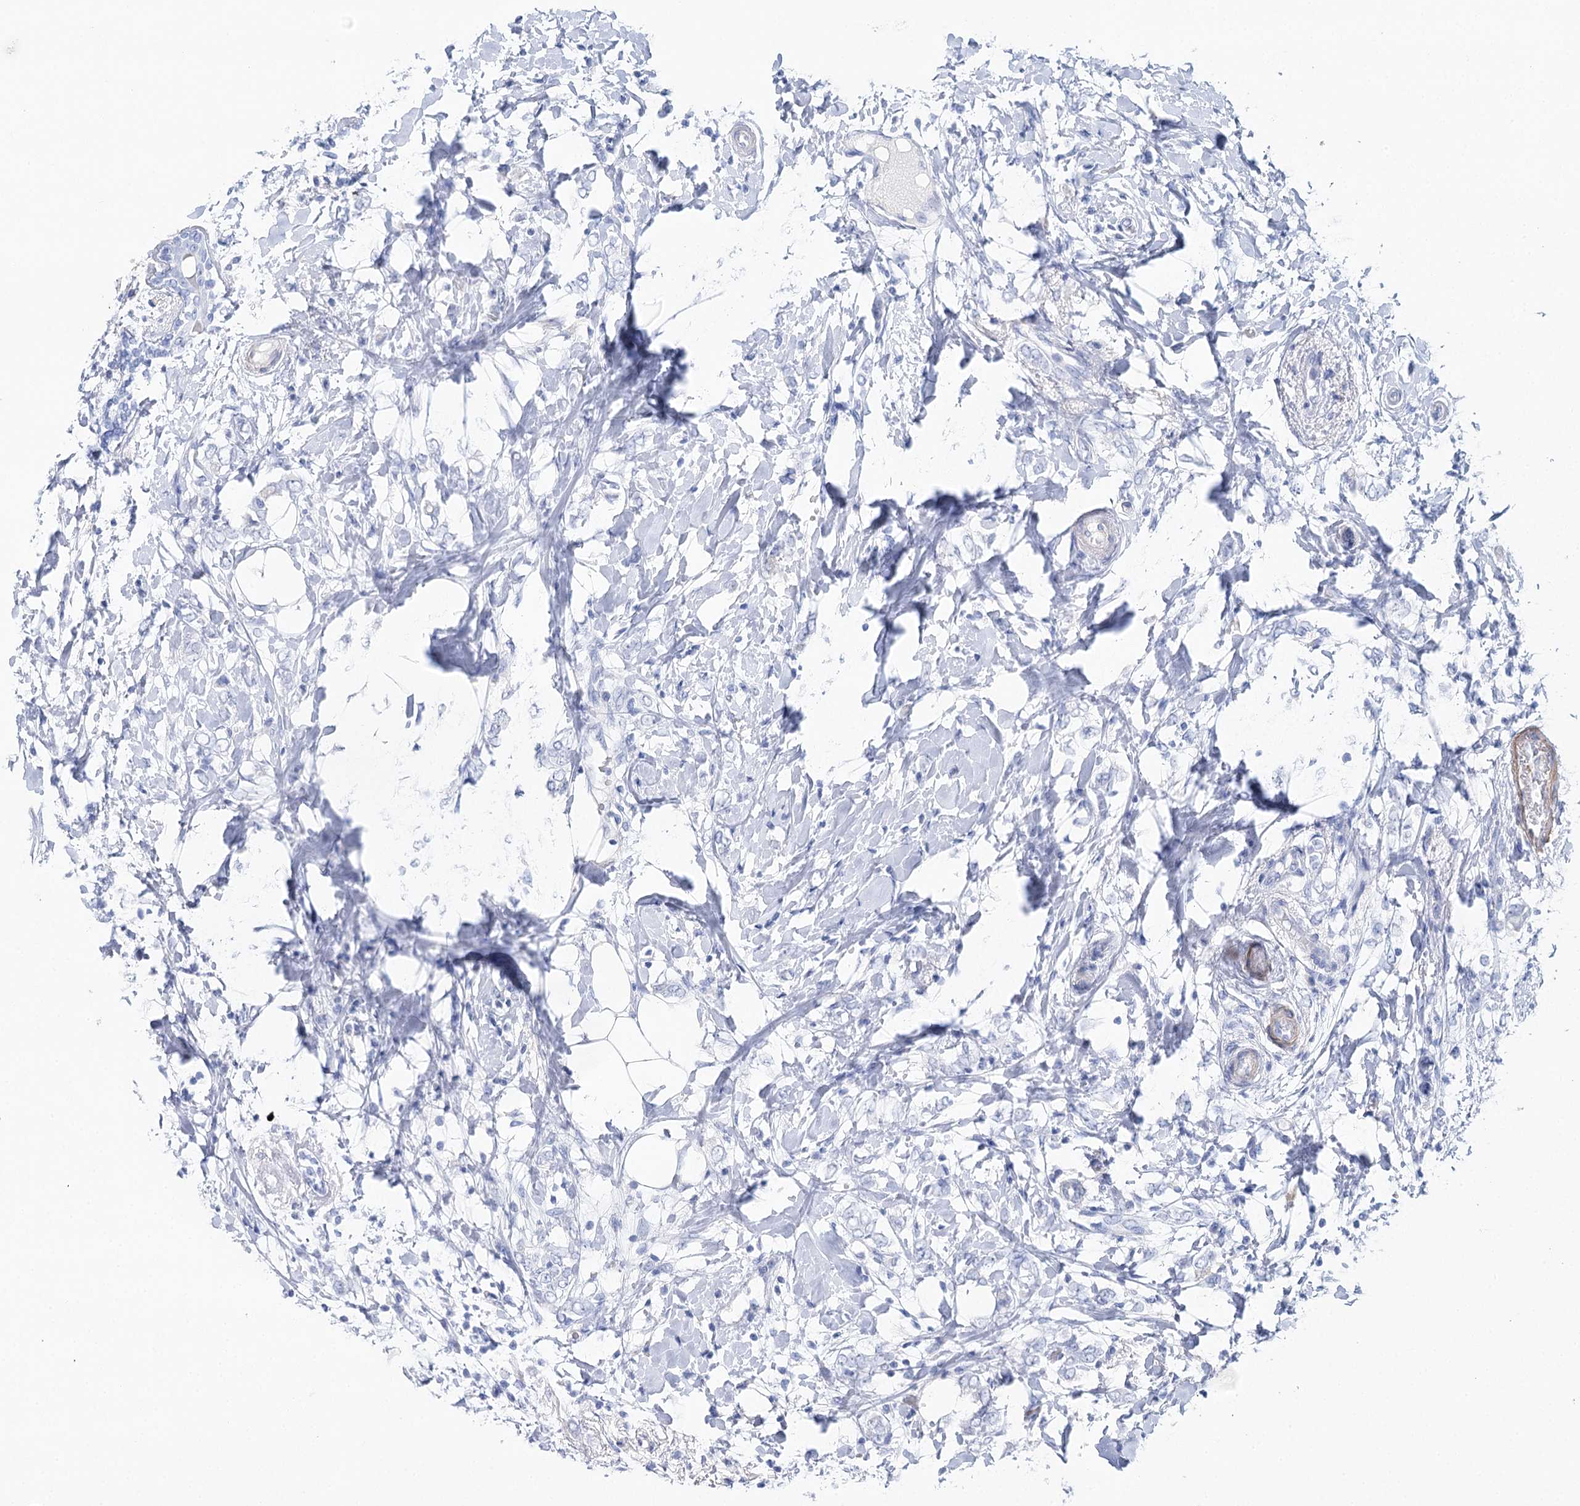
{"staining": {"intensity": "negative", "quantity": "none", "location": "none"}, "tissue": "breast cancer", "cell_type": "Tumor cells", "image_type": "cancer", "snomed": [{"axis": "morphology", "description": "Normal tissue, NOS"}, {"axis": "morphology", "description": "Lobular carcinoma"}, {"axis": "topography", "description": "Breast"}], "caption": "Breast cancer (lobular carcinoma) was stained to show a protein in brown. There is no significant expression in tumor cells. Brightfield microscopy of immunohistochemistry (IHC) stained with DAB (brown) and hematoxylin (blue), captured at high magnification.", "gene": "CSN3", "patient": {"sex": "female", "age": 47}}